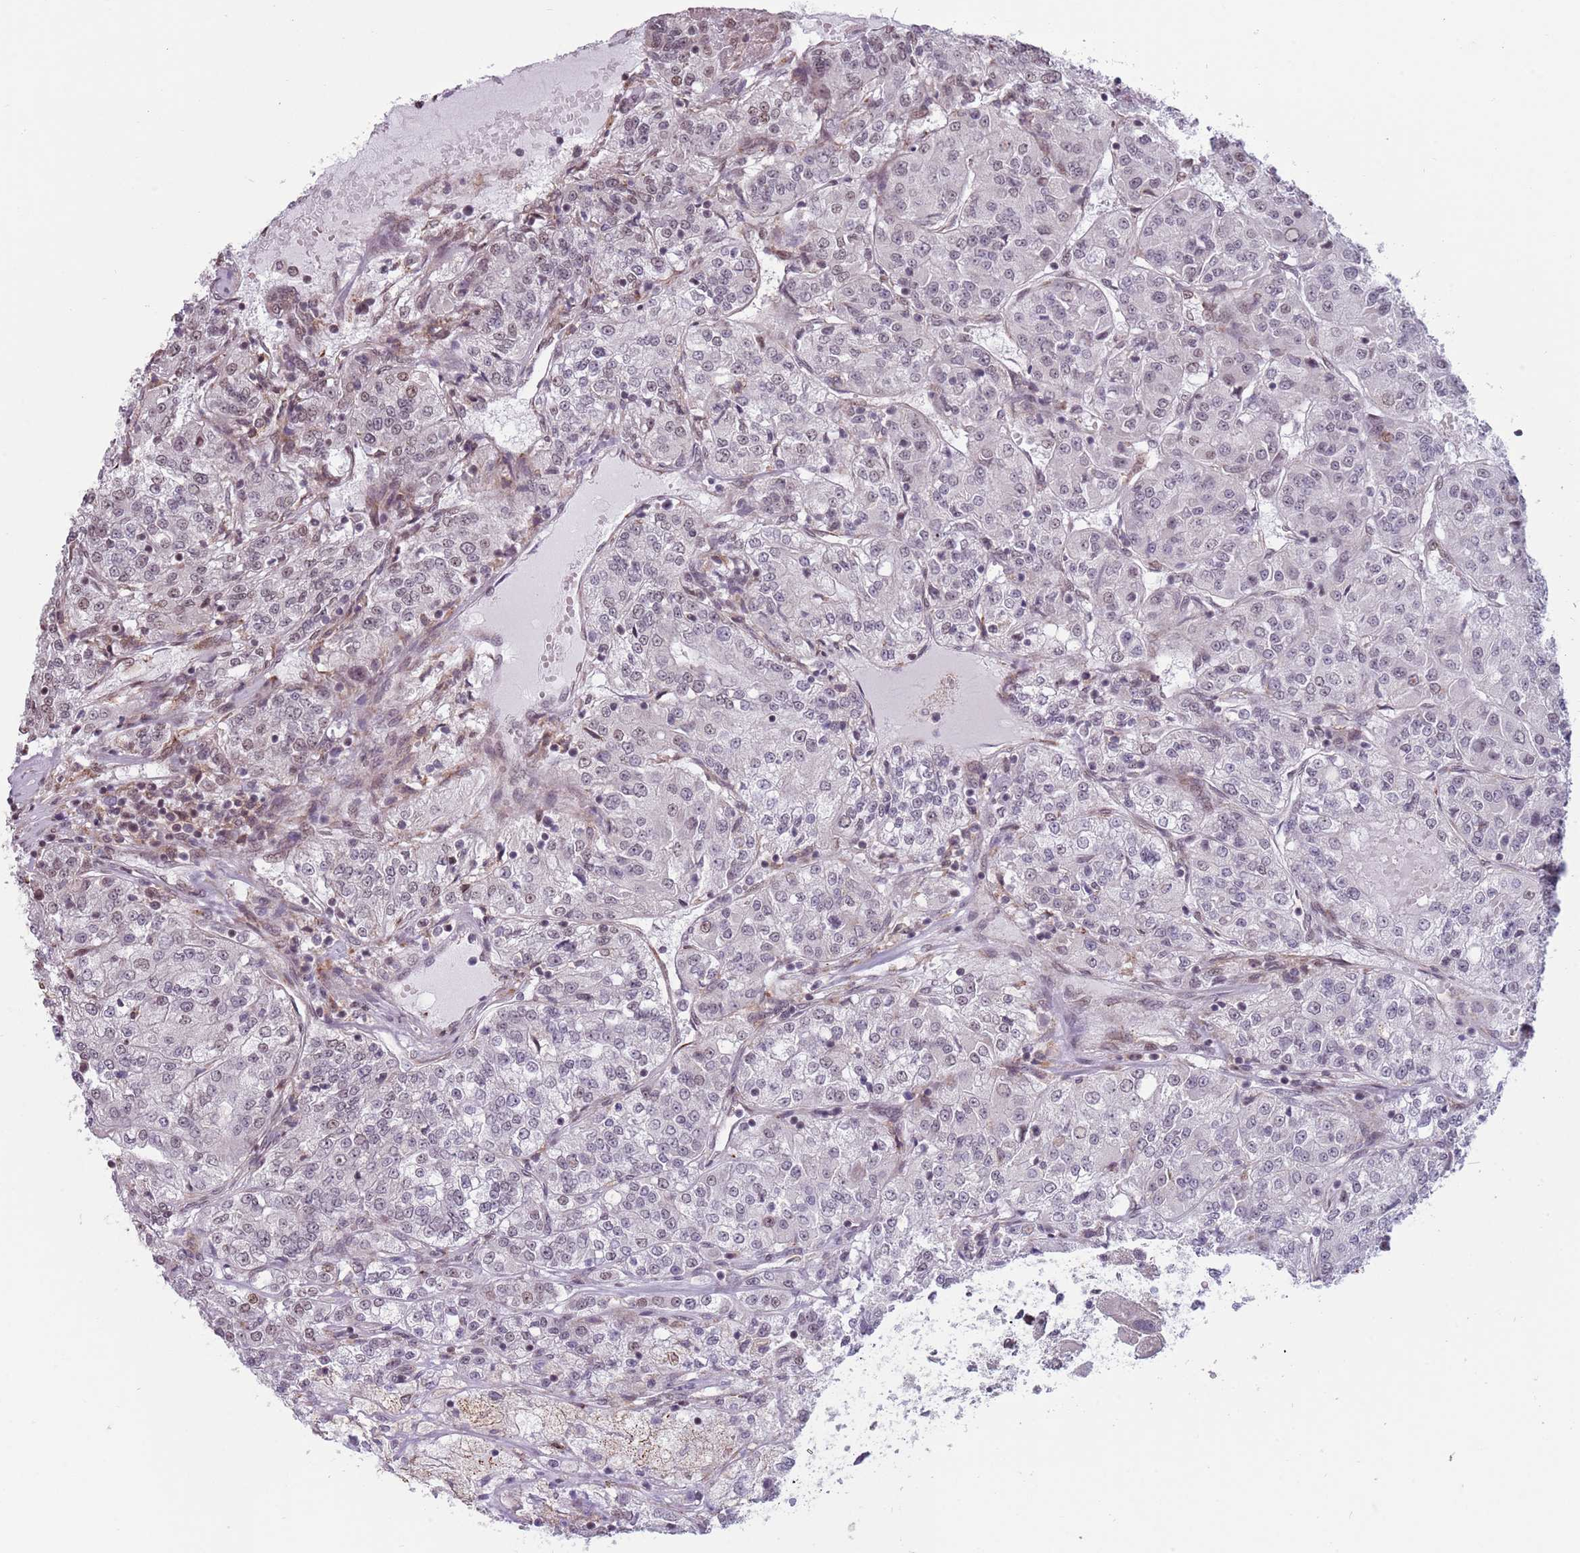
{"staining": {"intensity": "weak", "quantity": "<25%", "location": "nuclear"}, "tissue": "renal cancer", "cell_type": "Tumor cells", "image_type": "cancer", "snomed": [{"axis": "morphology", "description": "Adenocarcinoma, NOS"}, {"axis": "topography", "description": "Kidney"}], "caption": "Protein analysis of adenocarcinoma (renal) exhibits no significant expression in tumor cells.", "gene": "BARD1", "patient": {"sex": "female", "age": 63}}